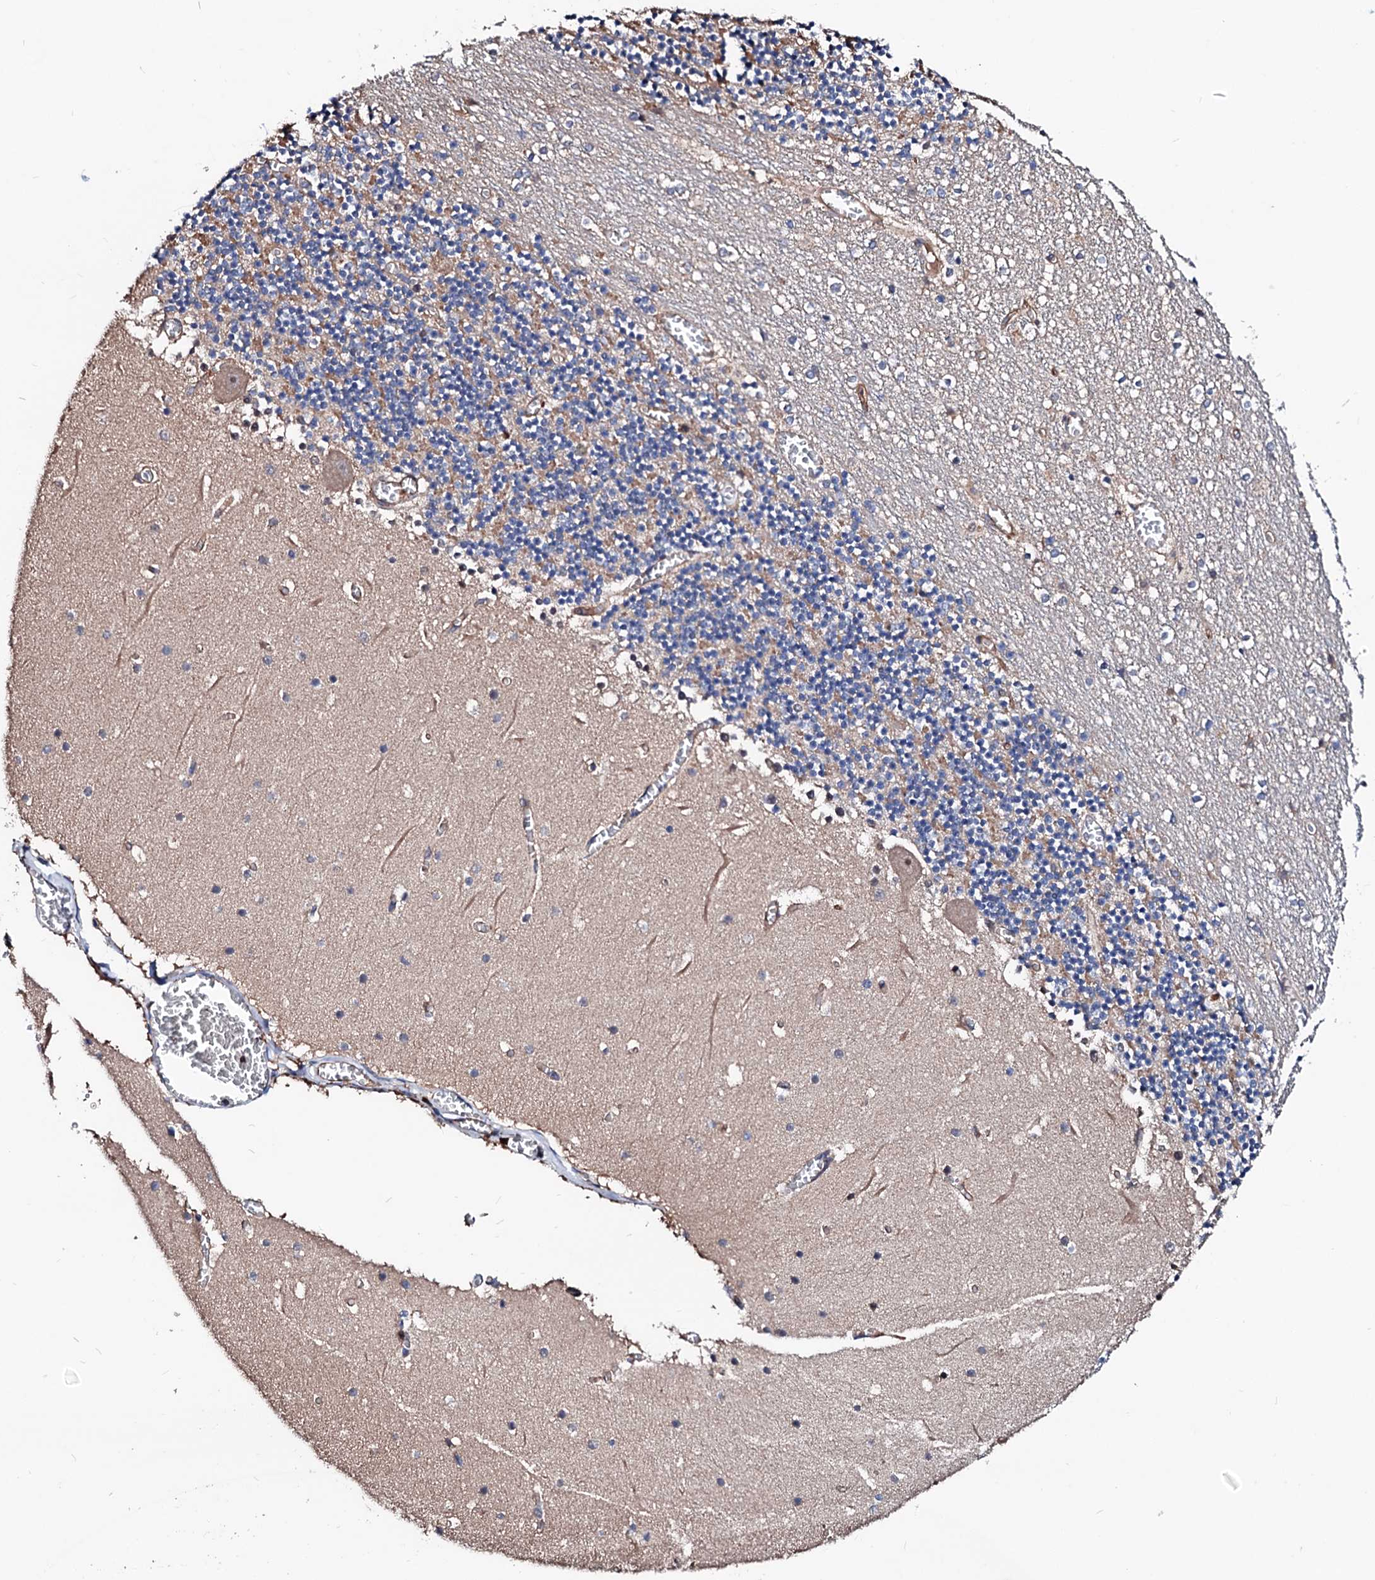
{"staining": {"intensity": "moderate", "quantity": "<25%", "location": "cytoplasmic/membranous"}, "tissue": "cerebellum", "cell_type": "Cells in granular layer", "image_type": "normal", "snomed": [{"axis": "morphology", "description": "Normal tissue, NOS"}, {"axis": "topography", "description": "Cerebellum"}], "caption": "An IHC image of benign tissue is shown. Protein staining in brown labels moderate cytoplasmic/membranous positivity in cerebellum within cells in granular layer.", "gene": "TBCEL", "patient": {"sex": "female", "age": 28}}